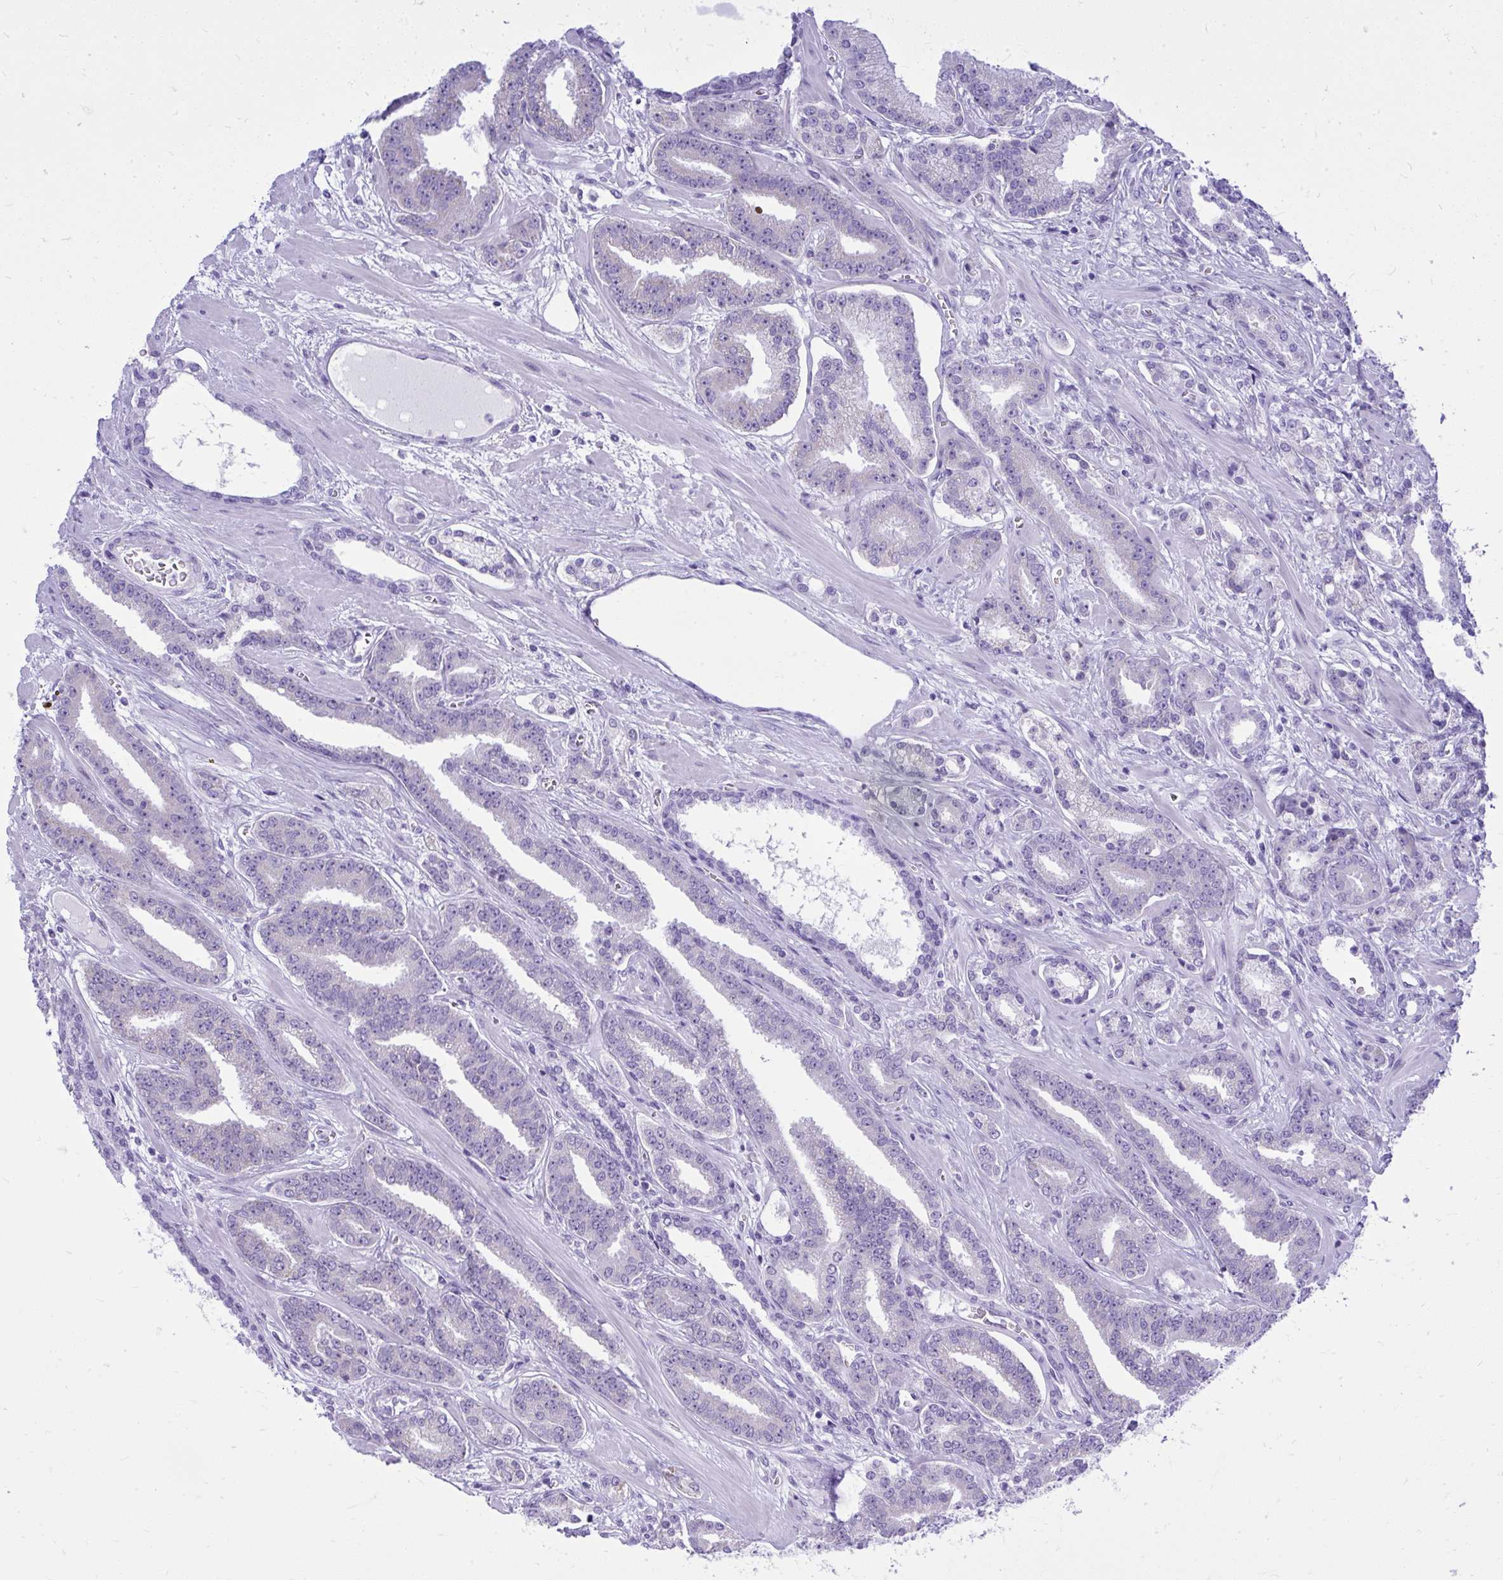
{"staining": {"intensity": "negative", "quantity": "none", "location": "none"}, "tissue": "prostate cancer", "cell_type": "Tumor cells", "image_type": "cancer", "snomed": [{"axis": "morphology", "description": "Adenocarcinoma, High grade"}, {"axis": "topography", "description": "Prostate"}], "caption": "Photomicrograph shows no protein positivity in tumor cells of high-grade adenocarcinoma (prostate) tissue.", "gene": "RALYL", "patient": {"sex": "male", "age": 60}}